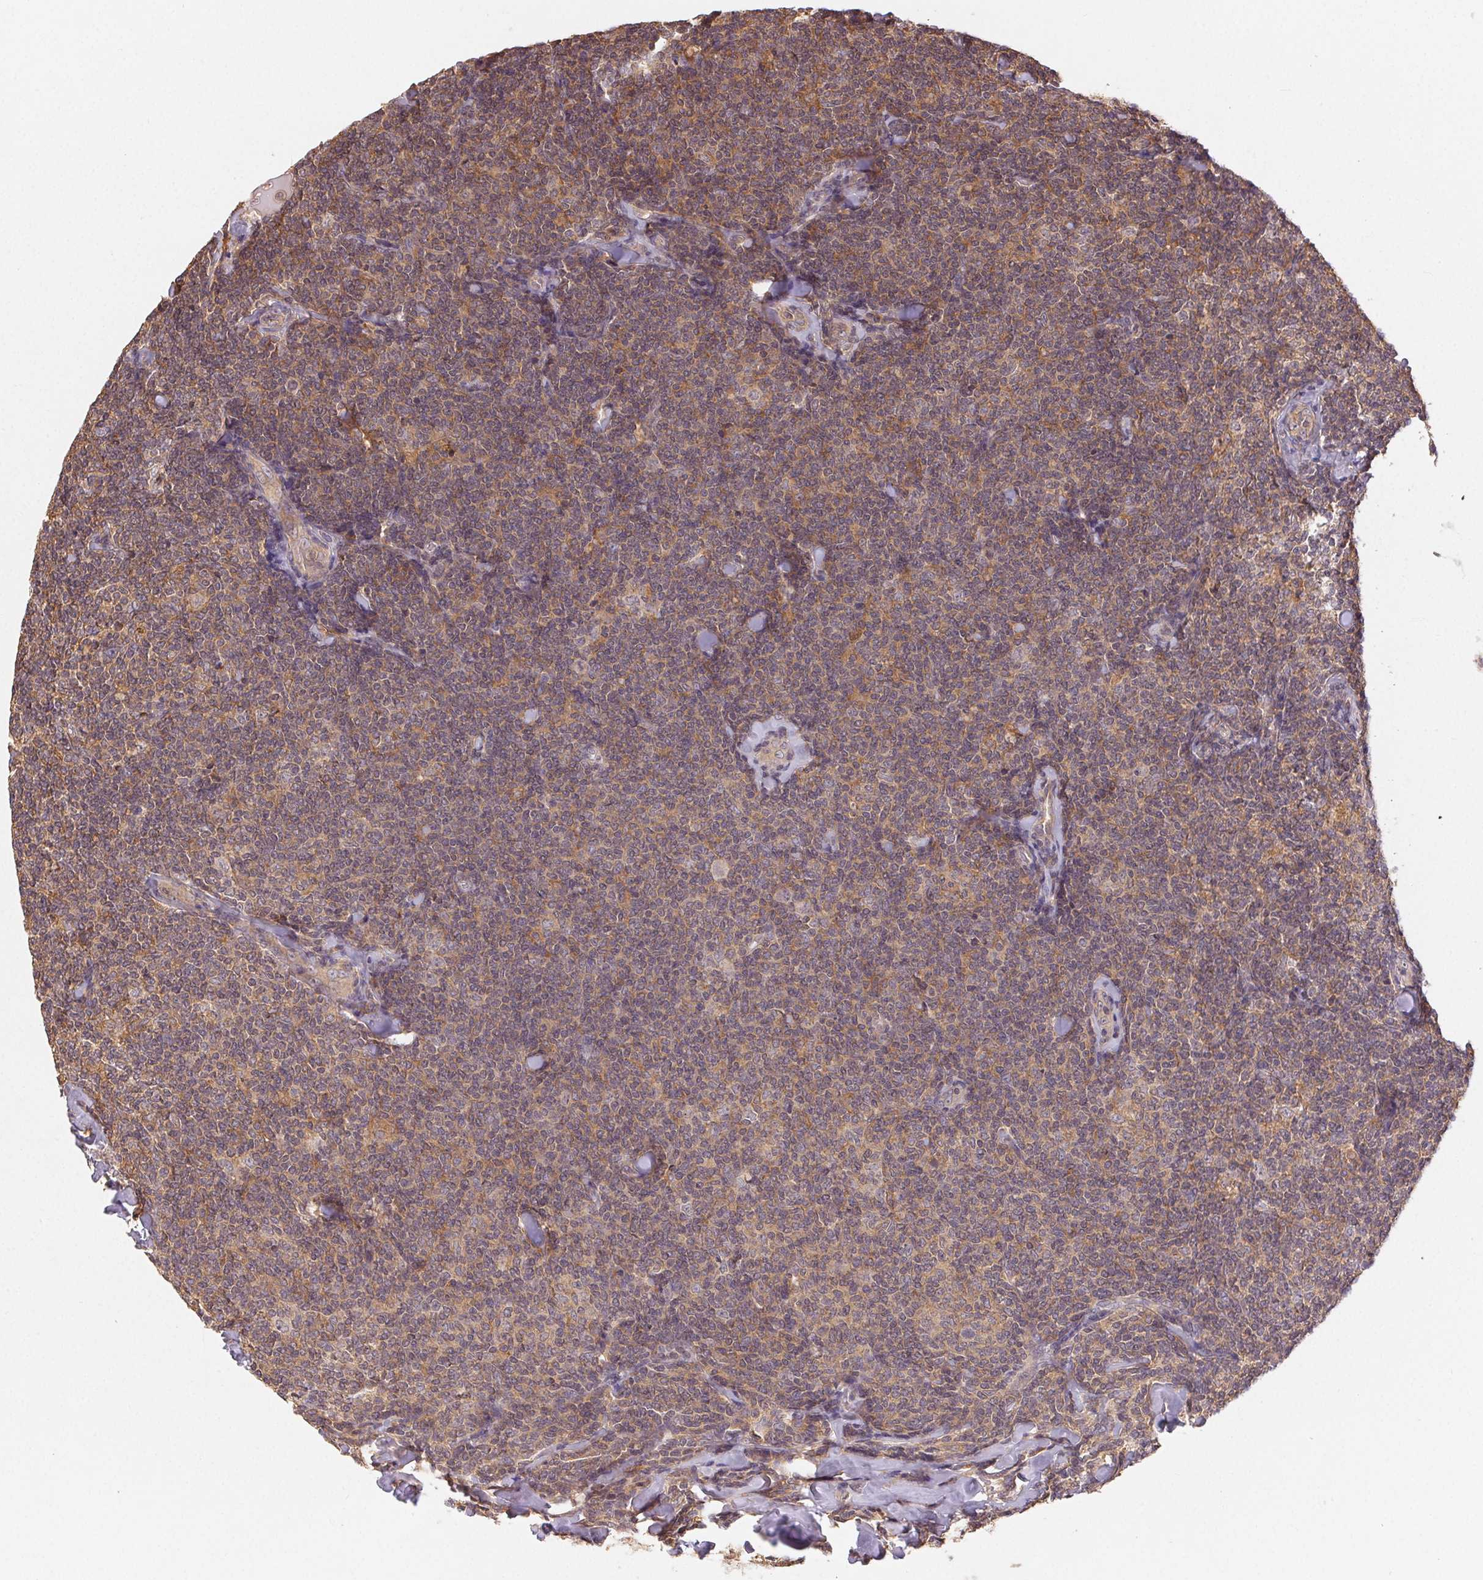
{"staining": {"intensity": "moderate", "quantity": "25%-75%", "location": "cytoplasmic/membranous"}, "tissue": "lymphoma", "cell_type": "Tumor cells", "image_type": "cancer", "snomed": [{"axis": "morphology", "description": "Malignant lymphoma, non-Hodgkin's type, Low grade"}, {"axis": "topography", "description": "Lymph node"}], "caption": "Protein staining demonstrates moderate cytoplasmic/membranous staining in approximately 25%-75% of tumor cells in low-grade malignant lymphoma, non-Hodgkin's type.", "gene": "MAPKAPK2", "patient": {"sex": "female", "age": 56}}